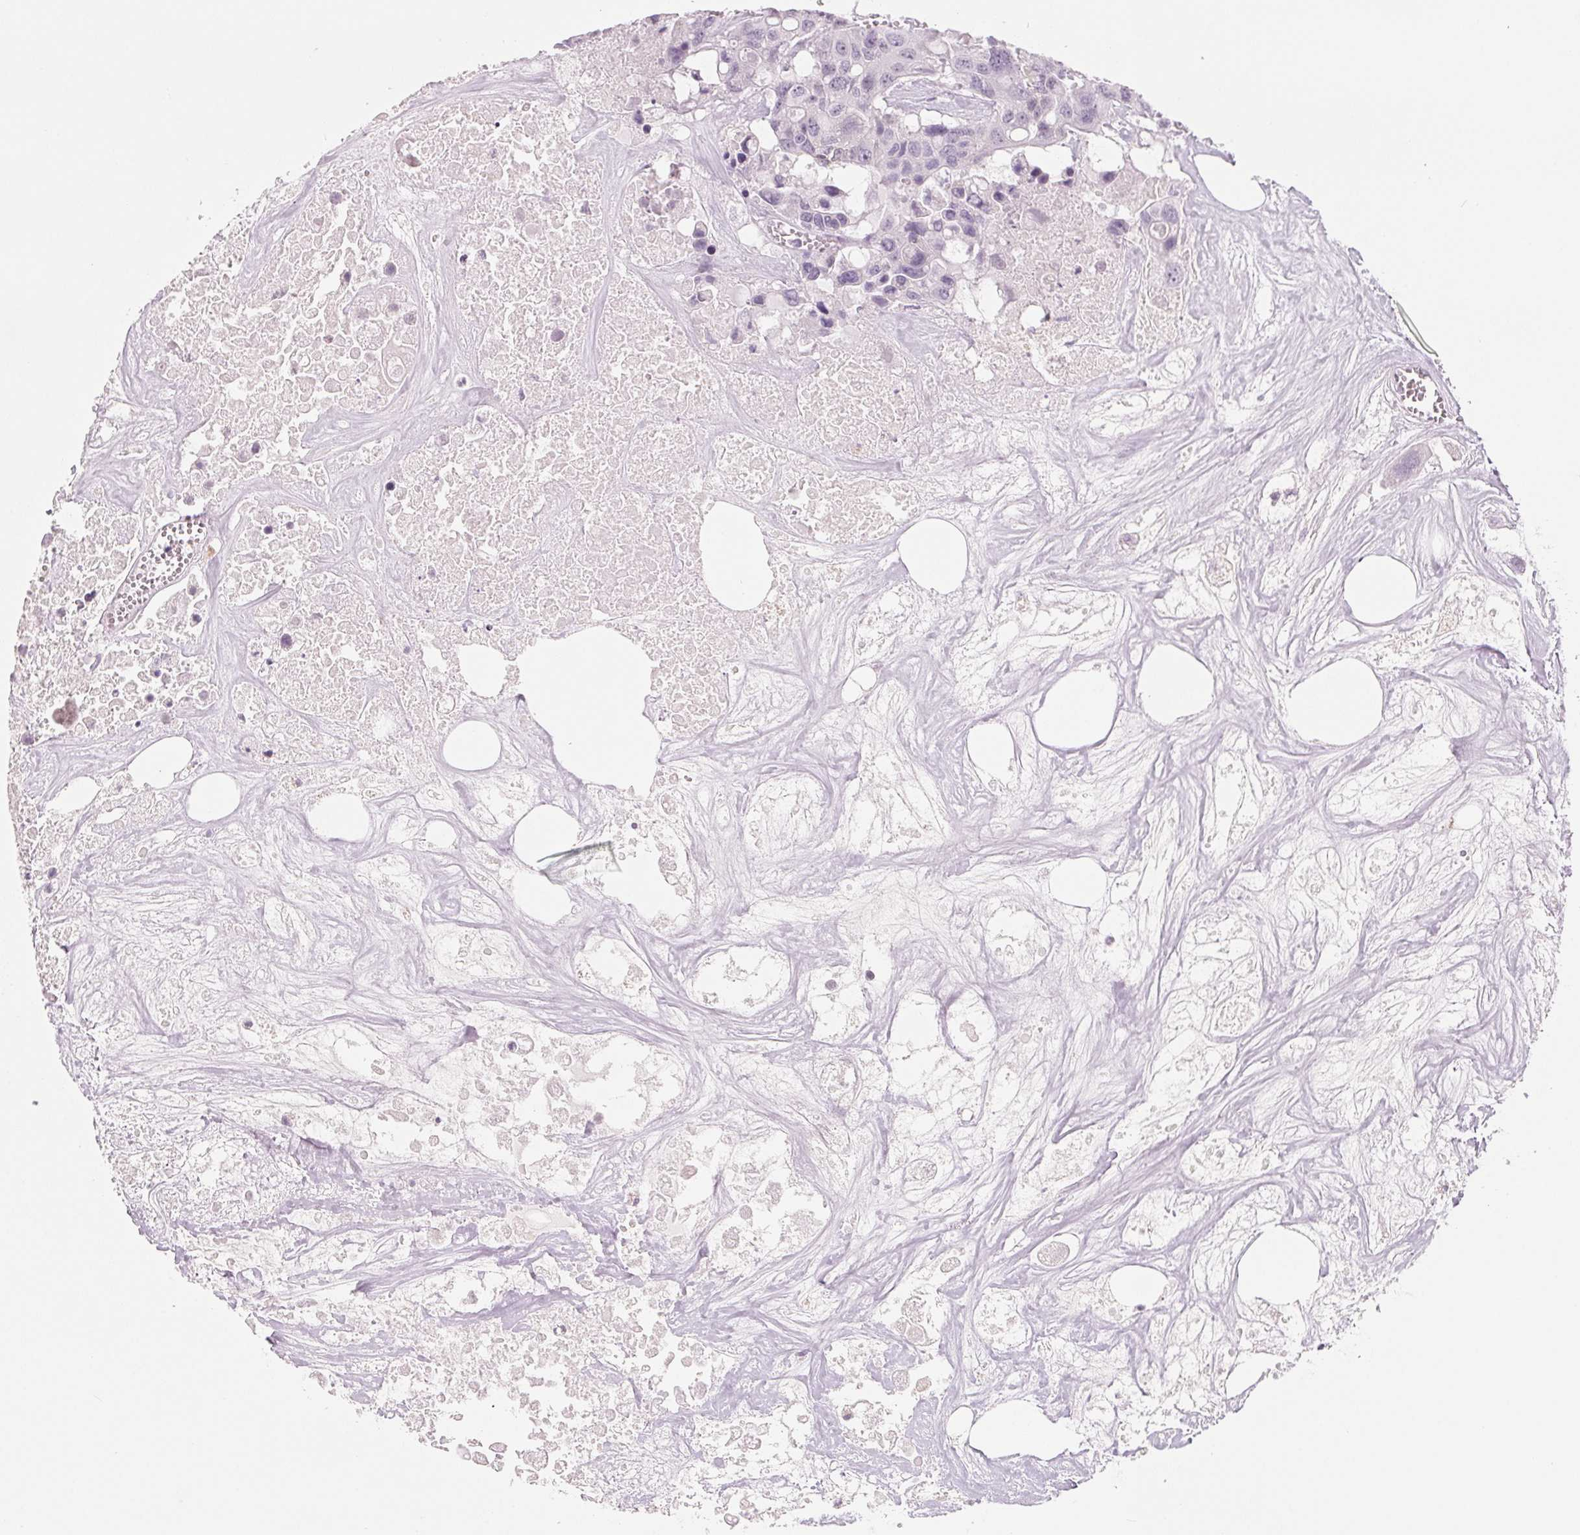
{"staining": {"intensity": "negative", "quantity": "none", "location": "none"}, "tissue": "colorectal cancer", "cell_type": "Tumor cells", "image_type": "cancer", "snomed": [{"axis": "morphology", "description": "Adenocarcinoma, NOS"}, {"axis": "topography", "description": "Colon"}], "caption": "The immunohistochemistry micrograph has no significant positivity in tumor cells of adenocarcinoma (colorectal) tissue.", "gene": "EHHADH", "patient": {"sex": "male", "age": 77}}